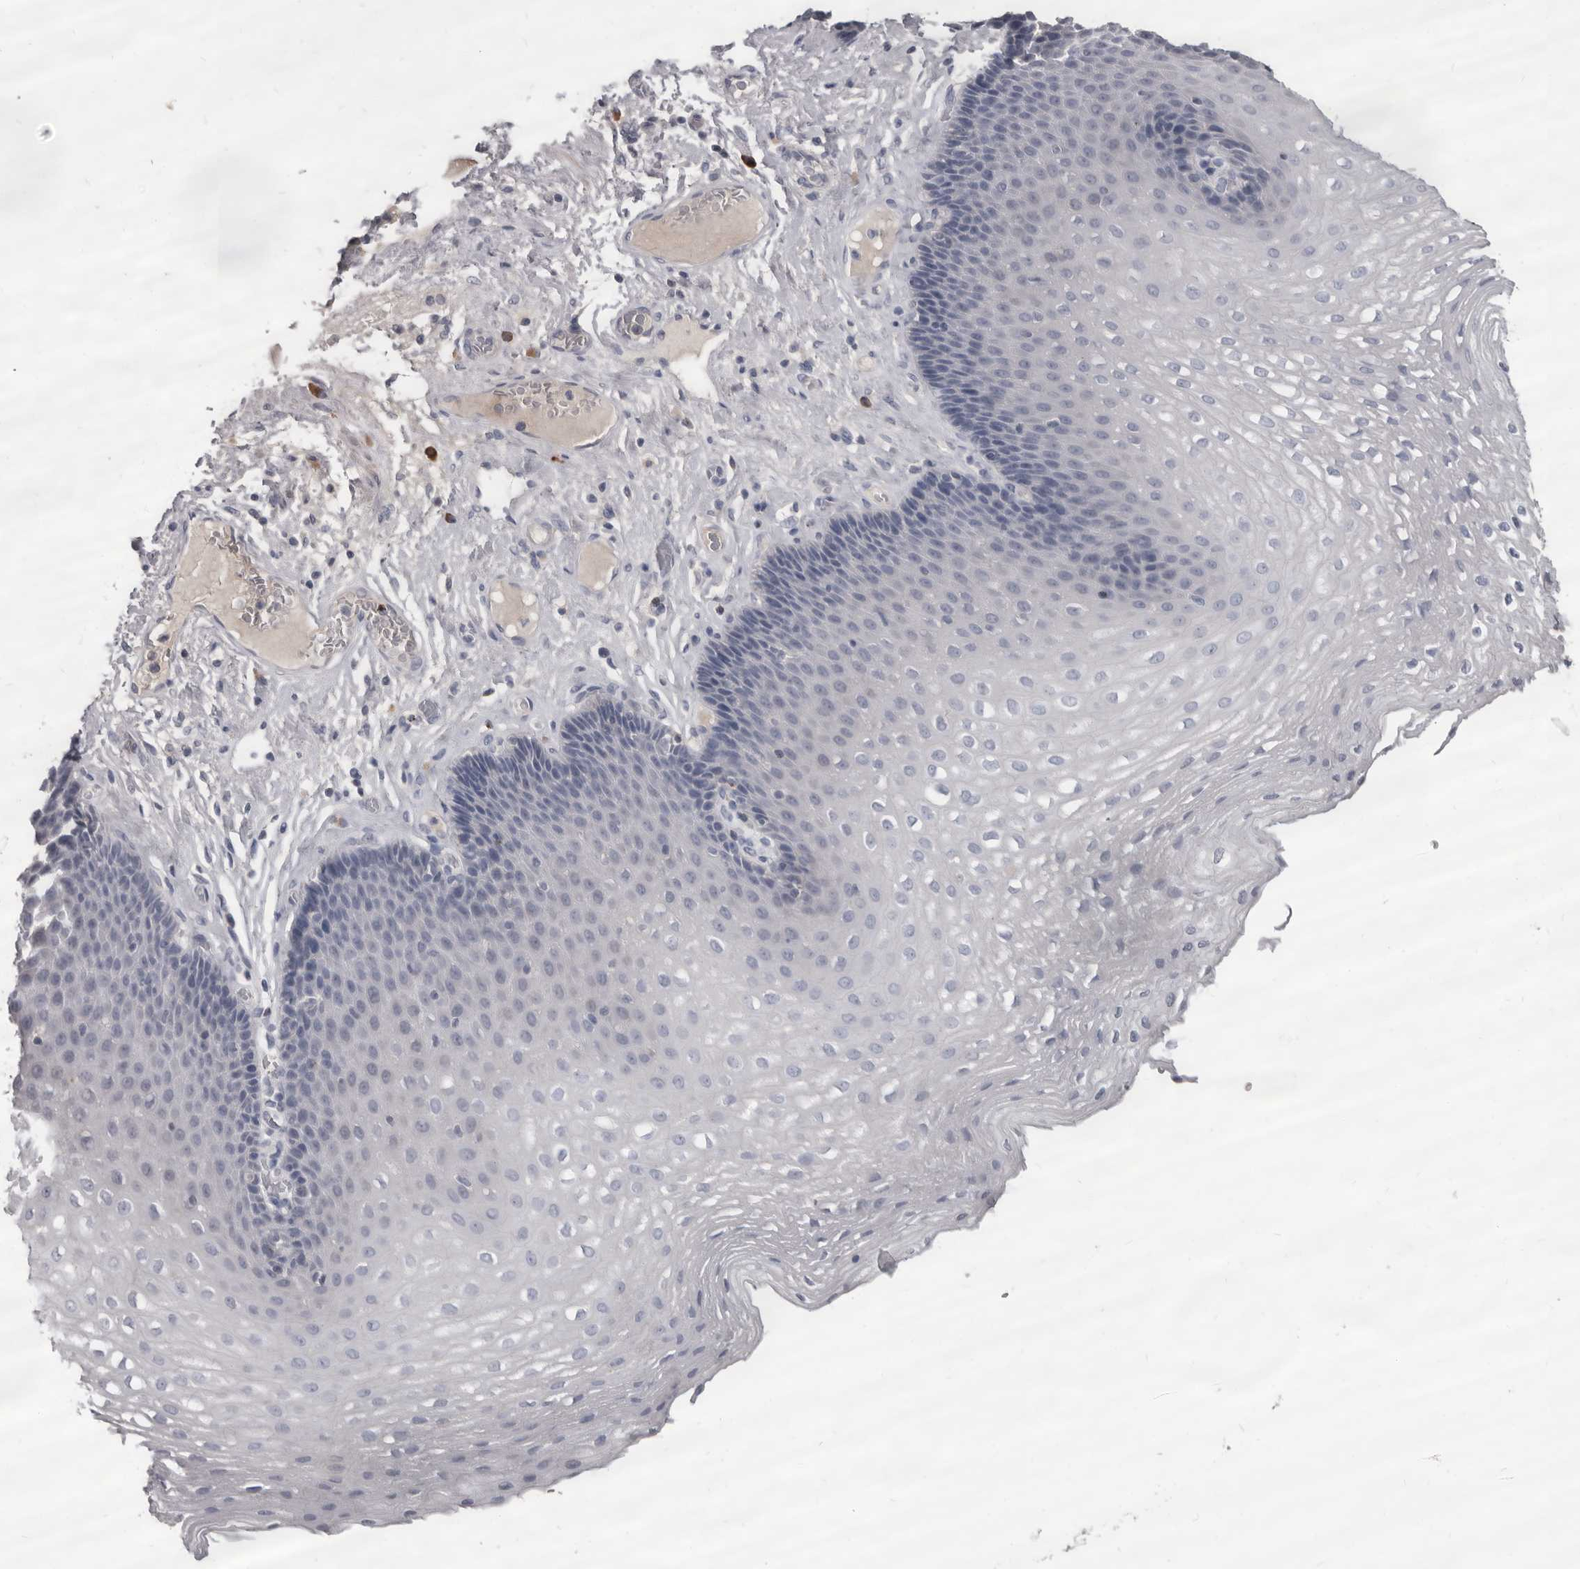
{"staining": {"intensity": "negative", "quantity": "none", "location": "none"}, "tissue": "esophagus", "cell_type": "Squamous epithelial cells", "image_type": "normal", "snomed": [{"axis": "morphology", "description": "Normal tissue, NOS"}, {"axis": "topography", "description": "Esophagus"}], "caption": "This is a image of immunohistochemistry (IHC) staining of unremarkable esophagus, which shows no expression in squamous epithelial cells.", "gene": "GZMH", "patient": {"sex": "female", "age": 66}}